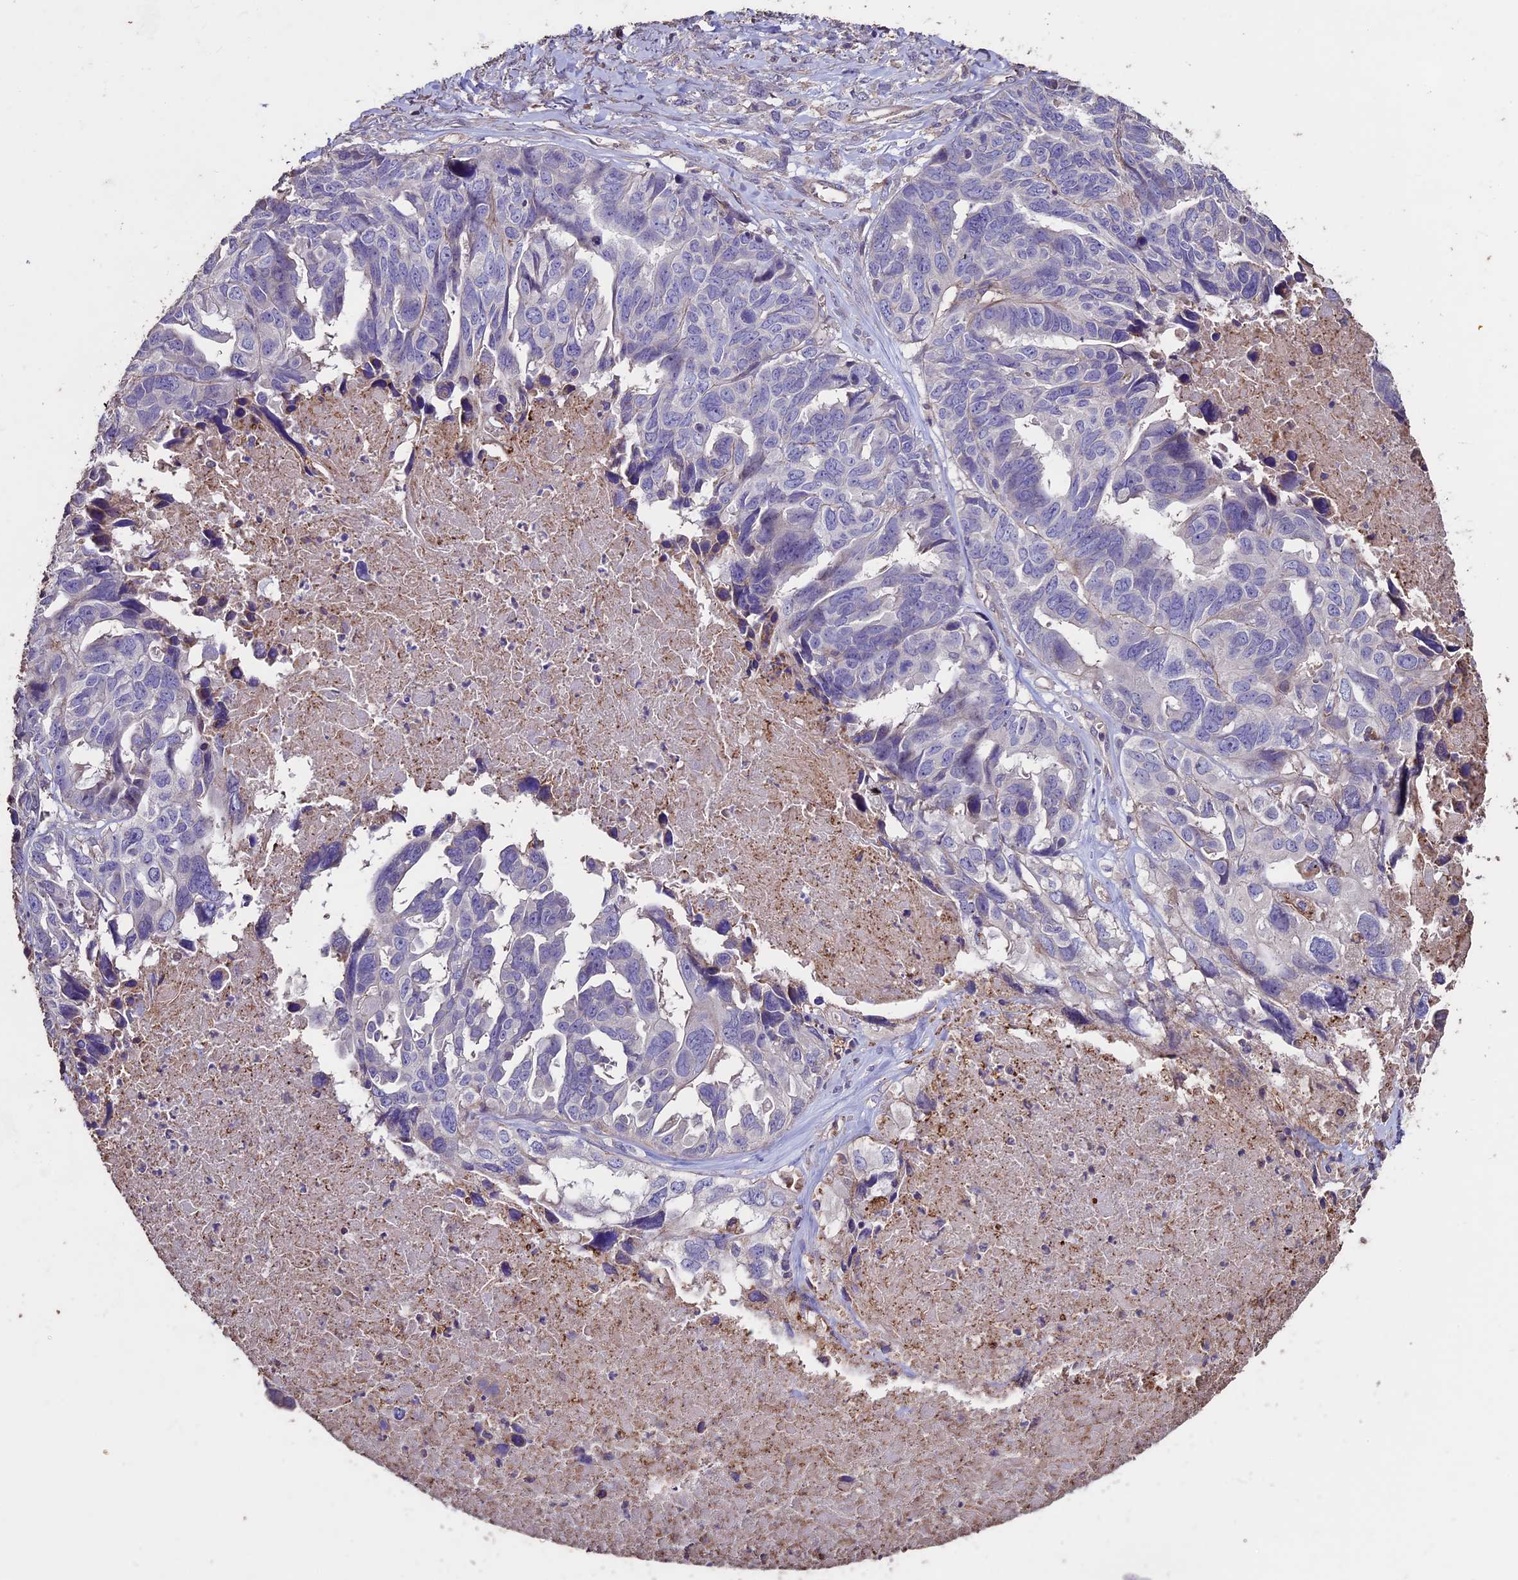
{"staining": {"intensity": "negative", "quantity": "none", "location": "none"}, "tissue": "ovarian cancer", "cell_type": "Tumor cells", "image_type": "cancer", "snomed": [{"axis": "morphology", "description": "Cystadenocarcinoma, serous, NOS"}, {"axis": "topography", "description": "Ovary"}], "caption": "This image is of ovarian serous cystadenocarcinoma stained with immunohistochemistry (IHC) to label a protein in brown with the nuclei are counter-stained blue. There is no expression in tumor cells. (DAB (3,3'-diaminobenzidine) immunohistochemistry visualized using brightfield microscopy, high magnification).", "gene": "USB1", "patient": {"sex": "female", "age": 79}}